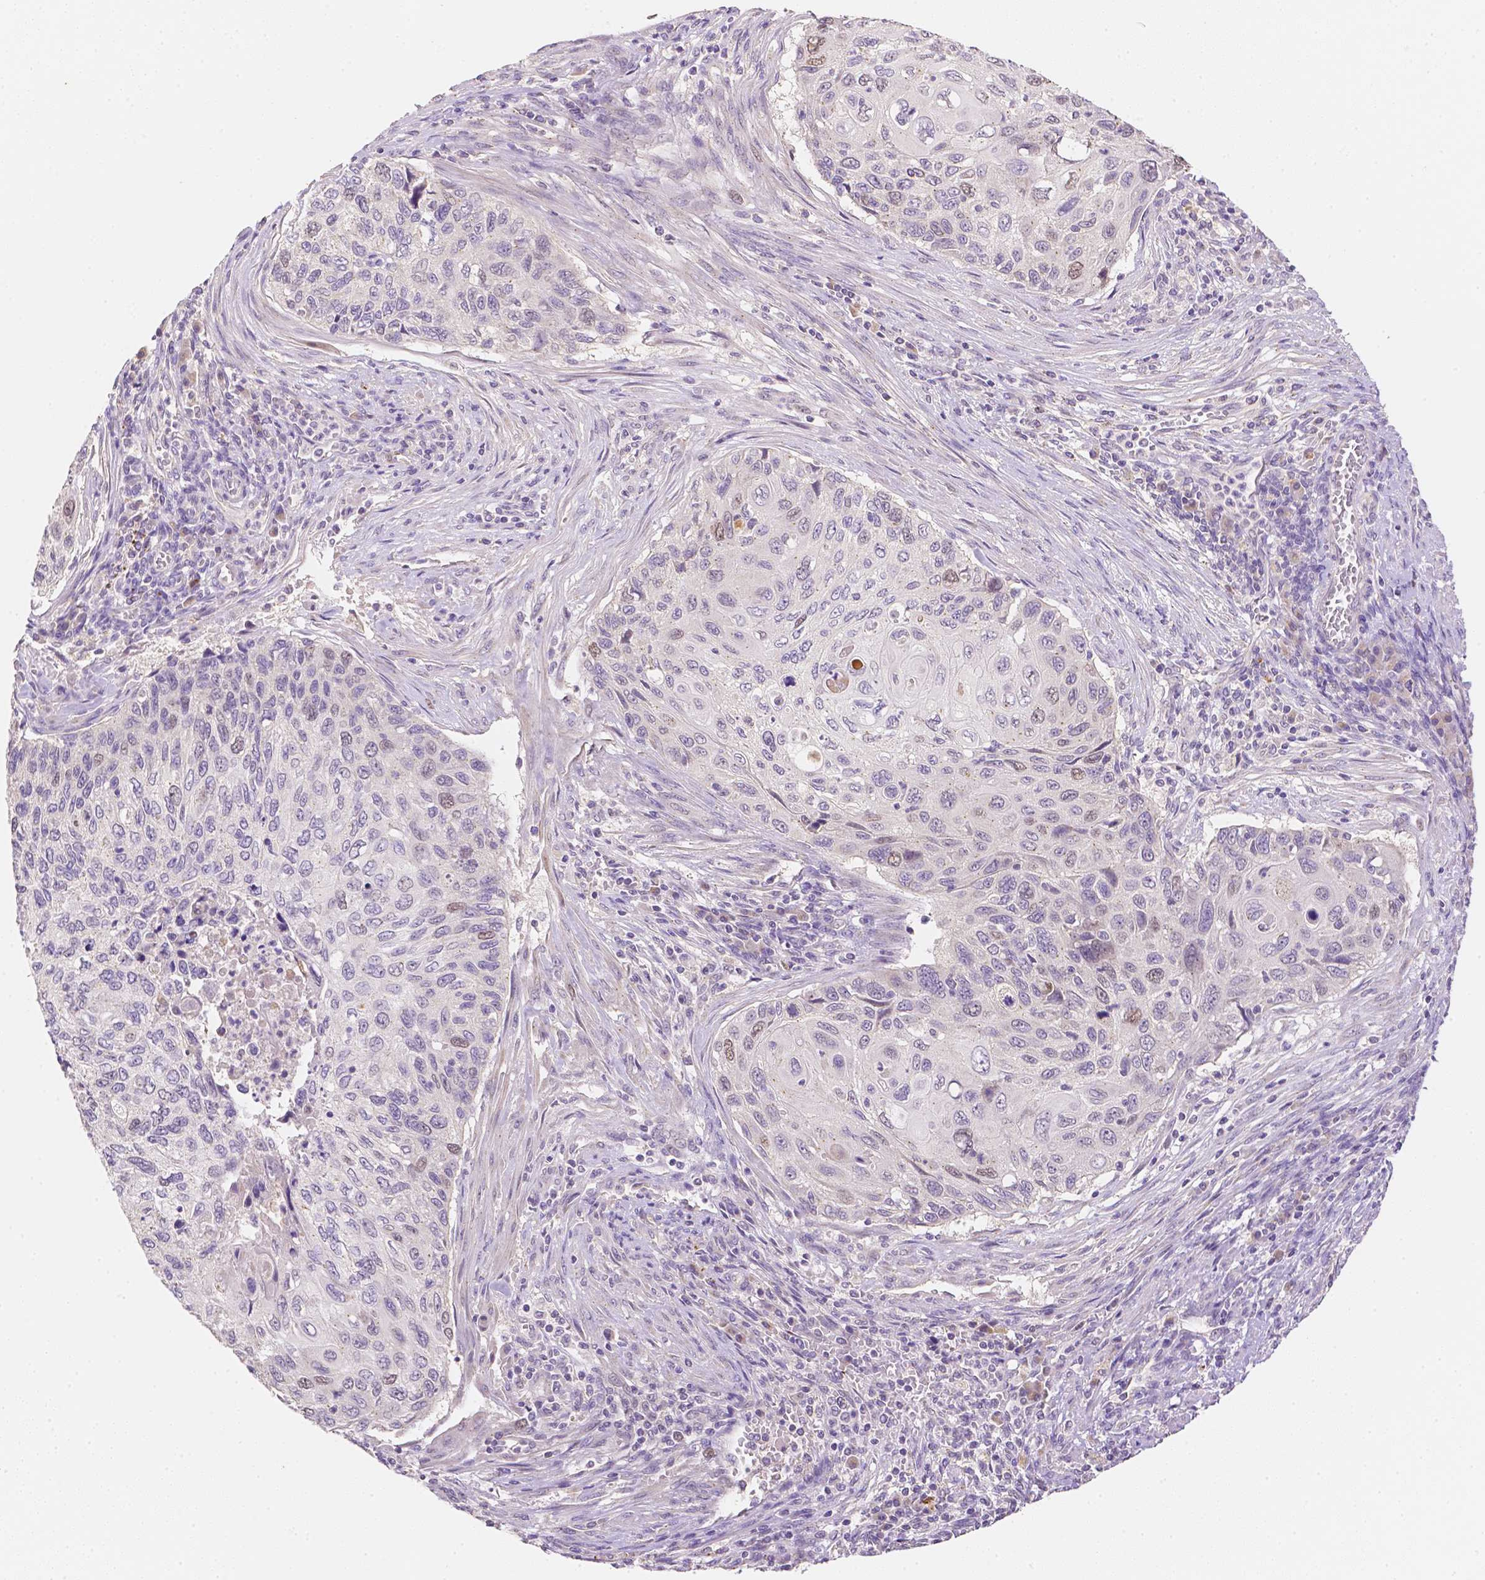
{"staining": {"intensity": "negative", "quantity": "none", "location": "none"}, "tissue": "cervical cancer", "cell_type": "Tumor cells", "image_type": "cancer", "snomed": [{"axis": "morphology", "description": "Squamous cell carcinoma, NOS"}, {"axis": "topography", "description": "Cervix"}], "caption": "A histopathology image of cervical cancer (squamous cell carcinoma) stained for a protein reveals no brown staining in tumor cells. (DAB immunohistochemistry (IHC) with hematoxylin counter stain).", "gene": "C10orf67", "patient": {"sex": "female", "age": 70}}